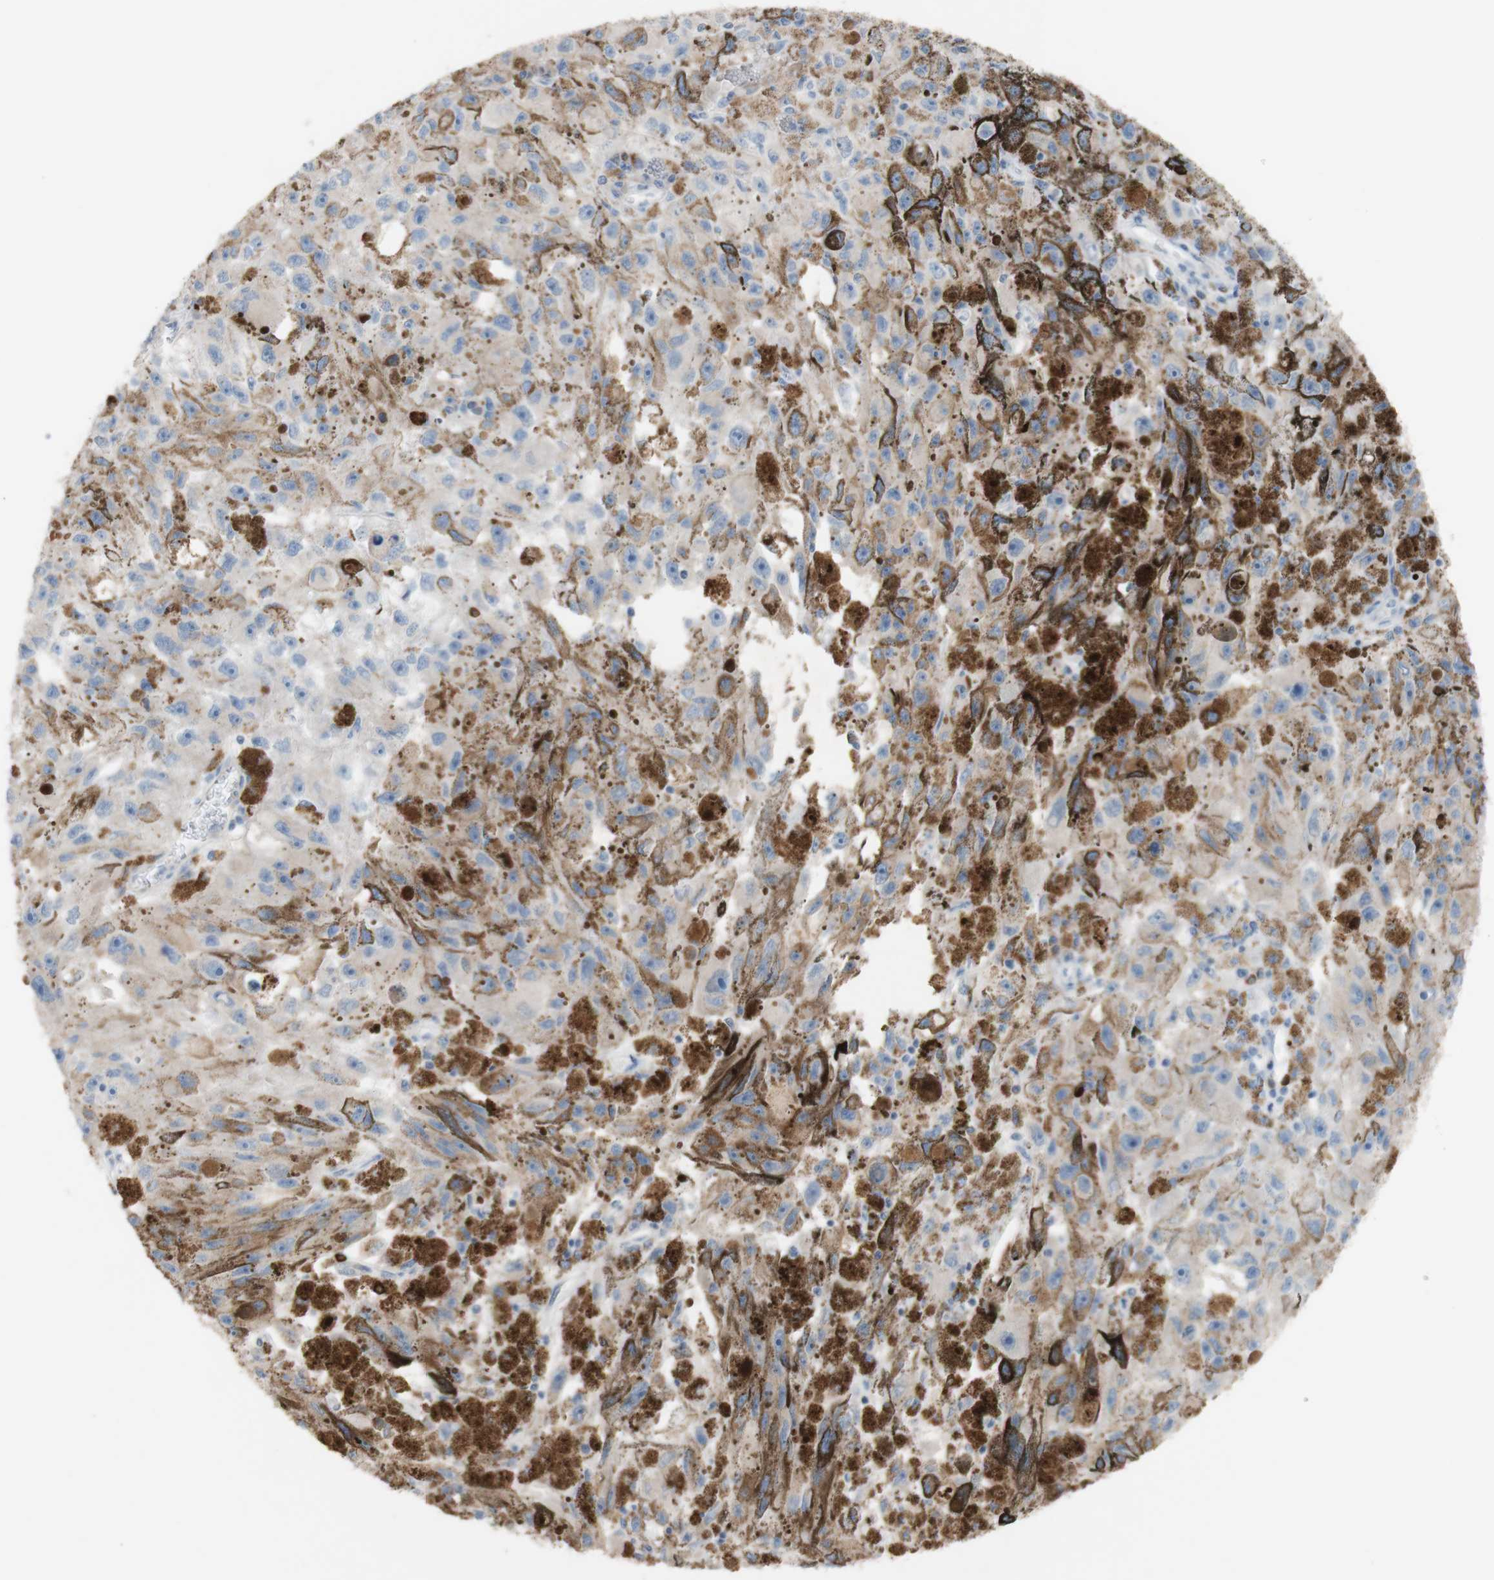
{"staining": {"intensity": "weak", "quantity": ">75%", "location": "cytoplasmic/membranous"}, "tissue": "melanoma", "cell_type": "Tumor cells", "image_type": "cancer", "snomed": [{"axis": "morphology", "description": "Malignant melanoma, NOS"}, {"axis": "topography", "description": "Skin"}], "caption": "High-power microscopy captured an immunohistochemistry image of melanoma, revealing weak cytoplasmic/membranous staining in approximately >75% of tumor cells. The staining was performed using DAB (3,3'-diaminobenzidine) to visualize the protein expression in brown, while the nuclei were stained in blue with hematoxylin (Magnification: 20x).", "gene": "PACSIN1", "patient": {"sex": "female", "age": 104}}